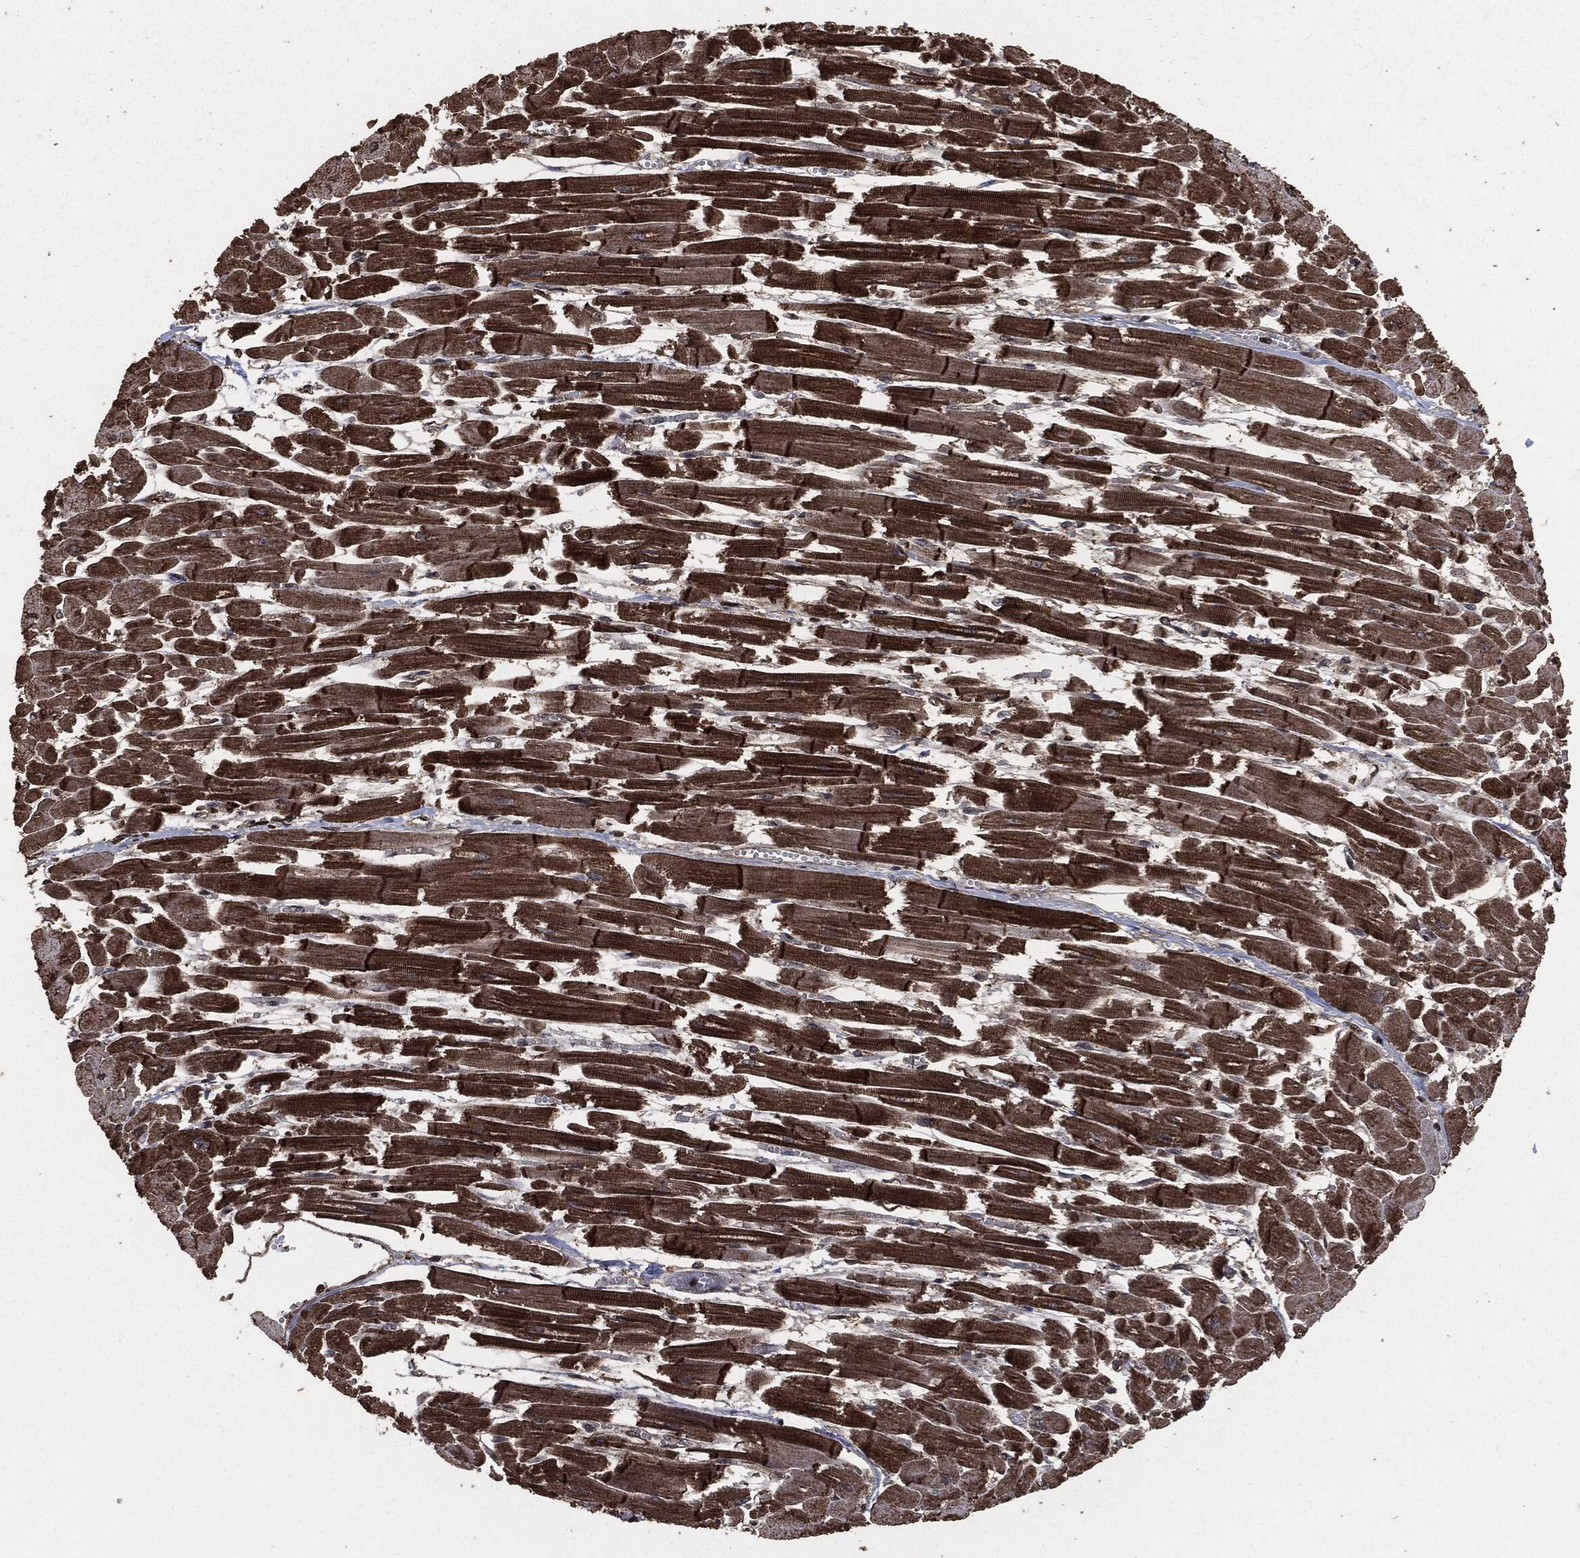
{"staining": {"intensity": "strong", "quantity": "25%-75%", "location": "cytoplasmic/membranous"}, "tissue": "heart muscle", "cell_type": "Cardiomyocytes", "image_type": "normal", "snomed": [{"axis": "morphology", "description": "Normal tissue, NOS"}, {"axis": "topography", "description": "Heart"}], "caption": "Immunohistochemistry (IHC) histopathology image of normal human heart muscle stained for a protein (brown), which shows high levels of strong cytoplasmic/membranous expression in approximately 25%-75% of cardiomyocytes.", "gene": "EGFR", "patient": {"sex": "female", "age": 52}}